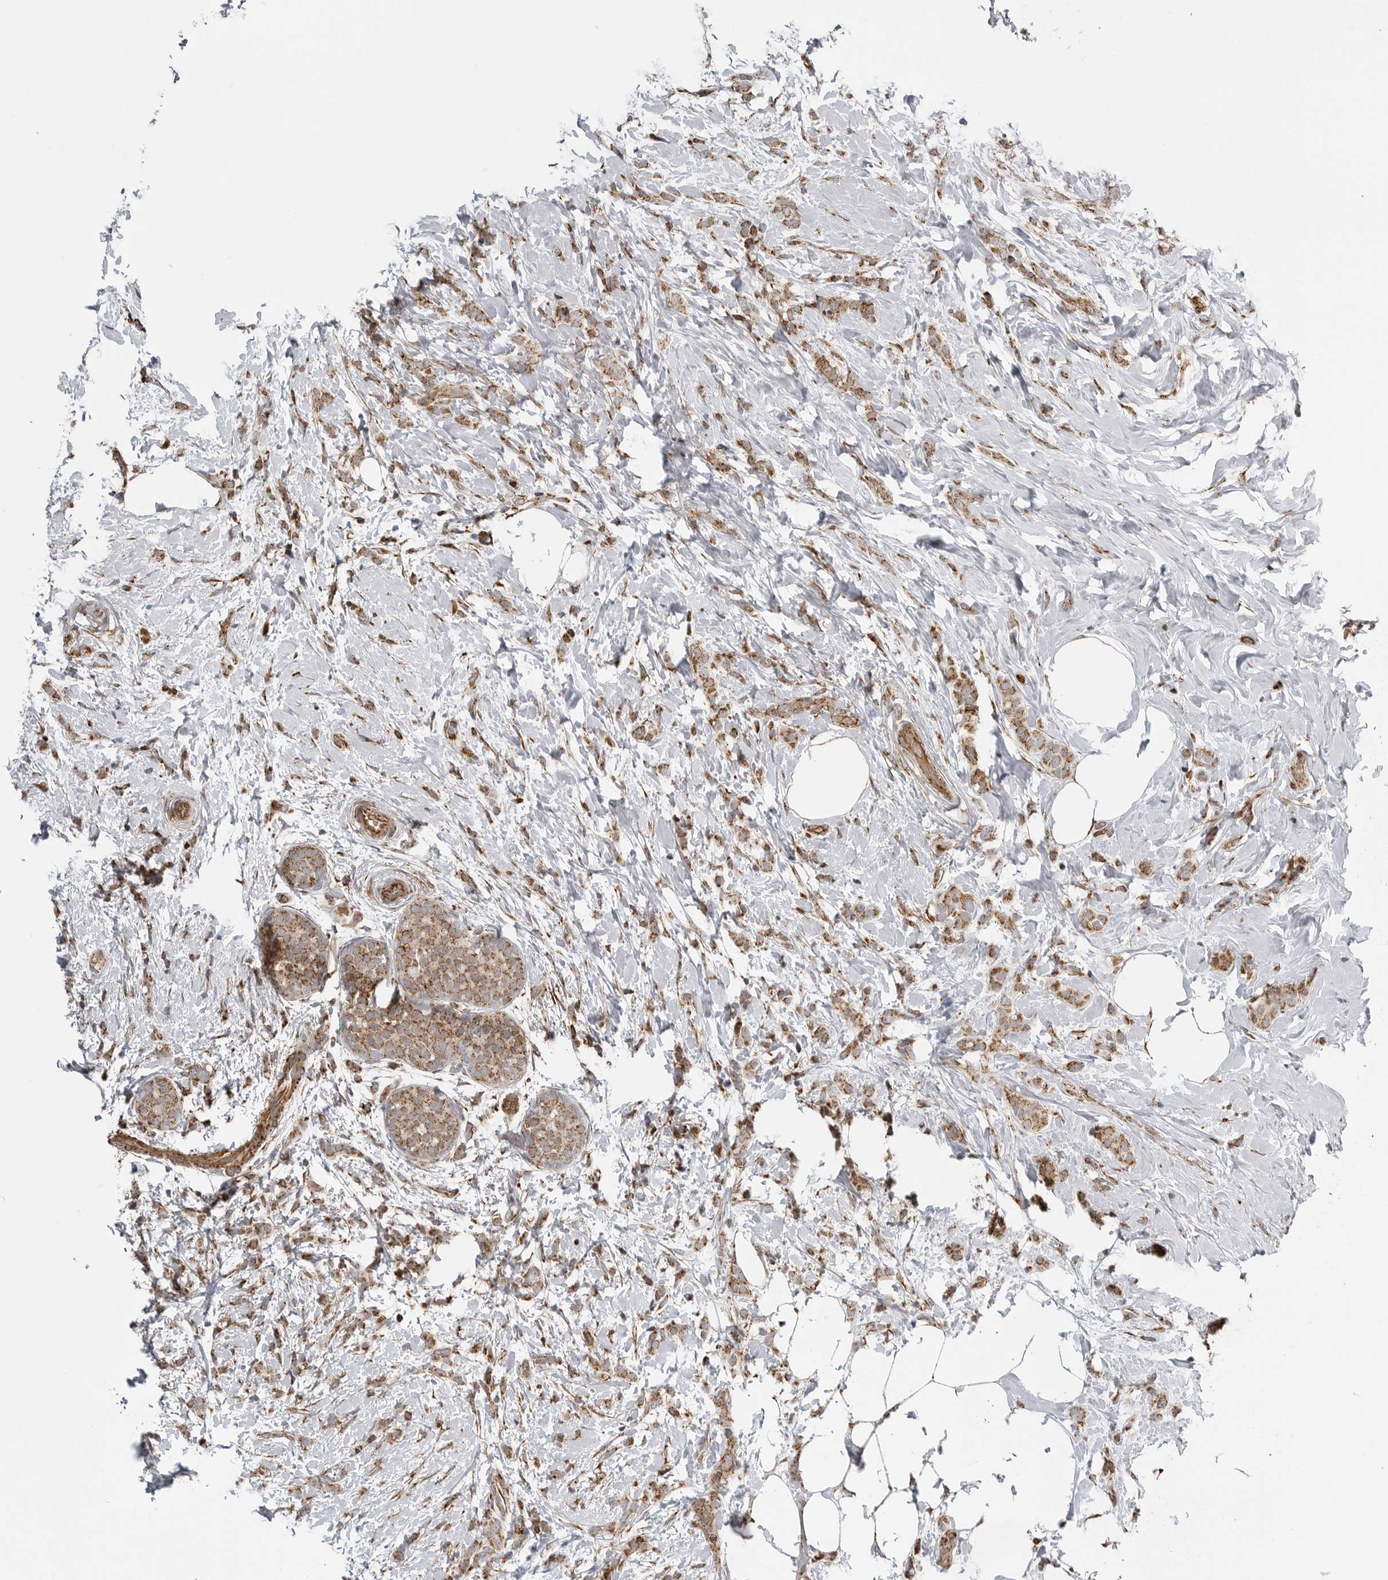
{"staining": {"intensity": "moderate", "quantity": ">75%", "location": "cytoplasmic/membranous"}, "tissue": "breast cancer", "cell_type": "Tumor cells", "image_type": "cancer", "snomed": [{"axis": "morphology", "description": "Lobular carcinoma, in situ"}, {"axis": "morphology", "description": "Lobular carcinoma"}, {"axis": "topography", "description": "Breast"}], "caption": "Brown immunohistochemical staining in human breast cancer exhibits moderate cytoplasmic/membranous staining in about >75% of tumor cells. The protein of interest is stained brown, and the nuclei are stained in blue (DAB (3,3'-diaminobenzidine) IHC with brightfield microscopy, high magnification).", "gene": "FH", "patient": {"sex": "female", "age": 41}}